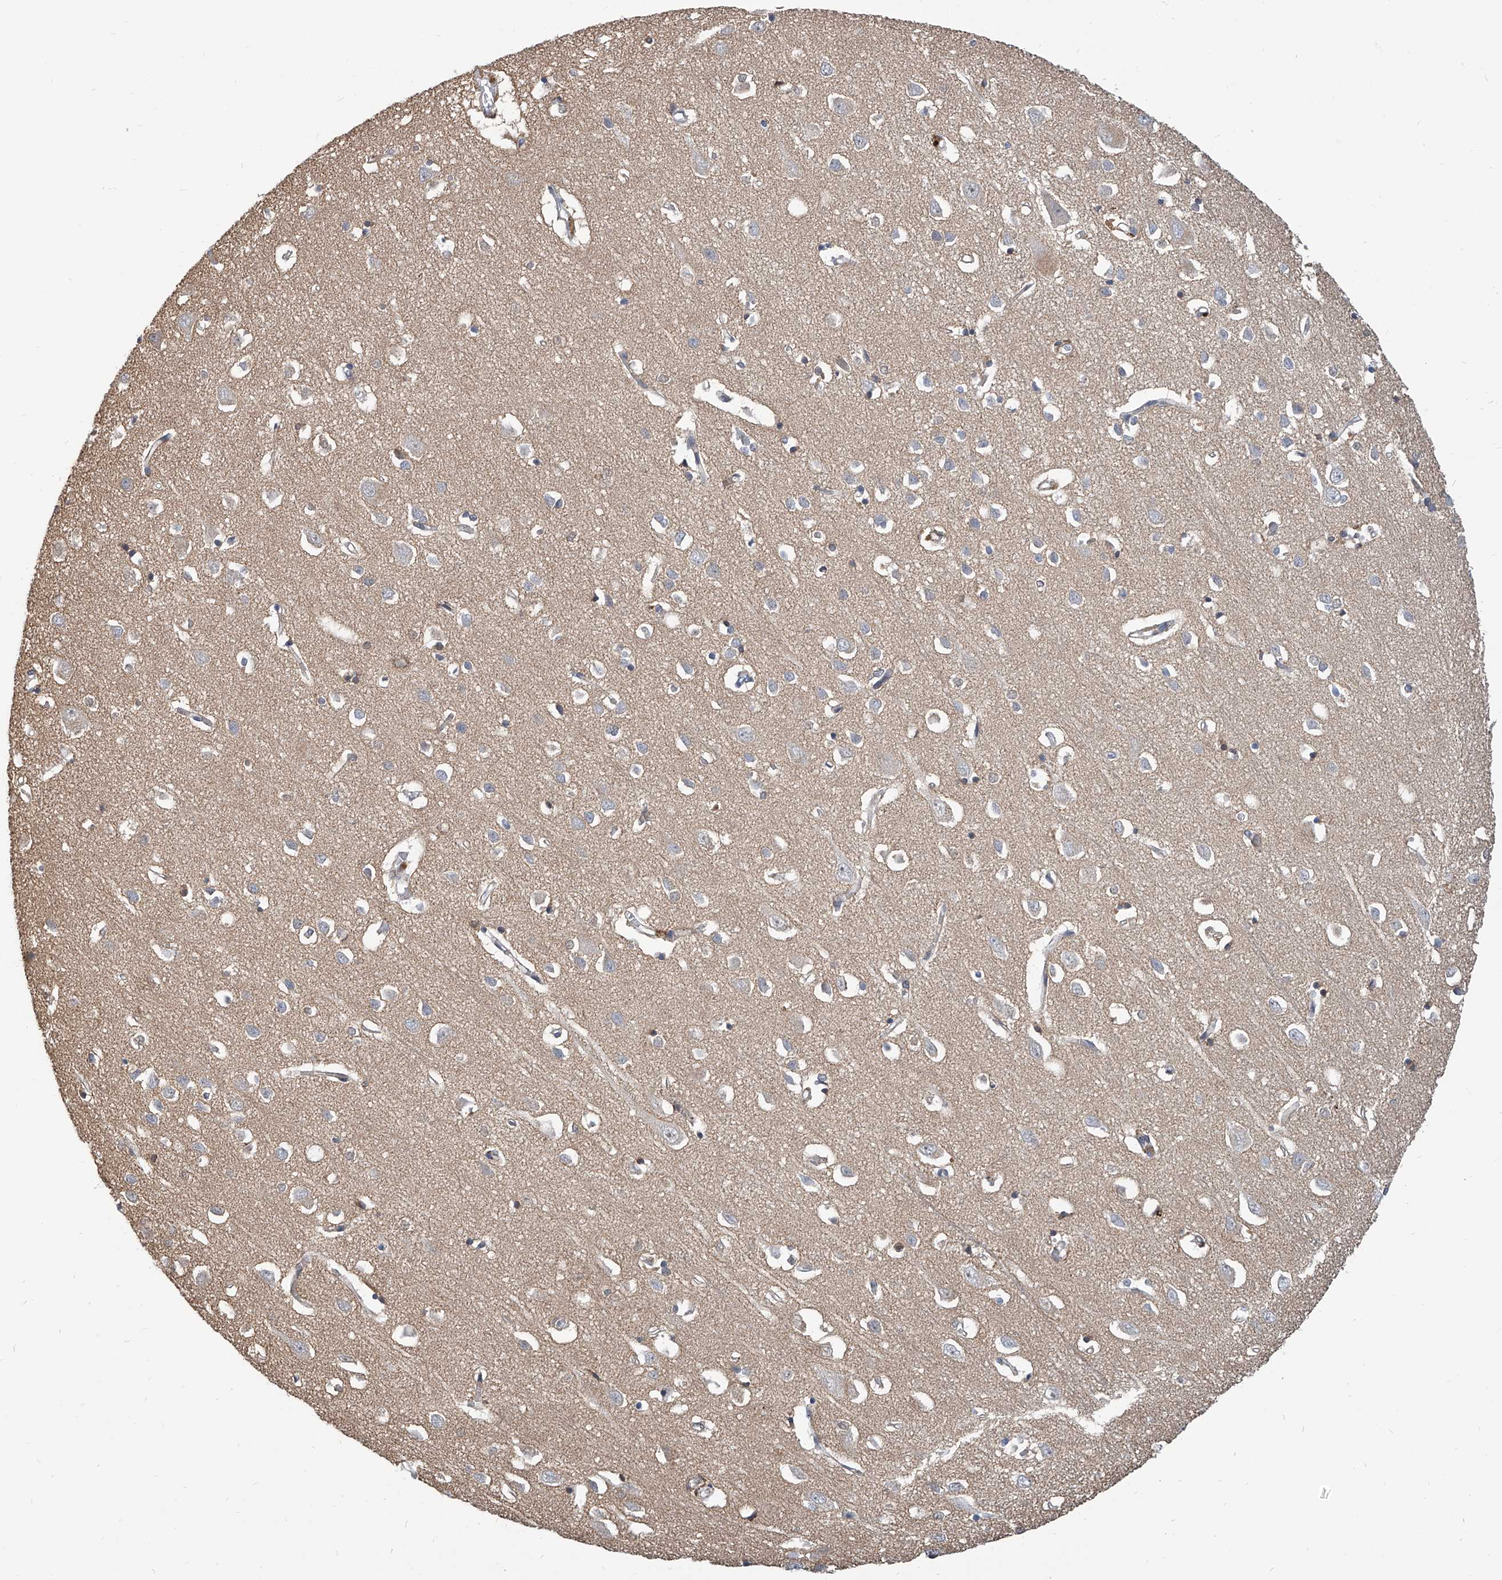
{"staining": {"intensity": "weak", "quantity": ">75%", "location": "cytoplasmic/membranous"}, "tissue": "cerebral cortex", "cell_type": "Endothelial cells", "image_type": "normal", "snomed": [{"axis": "morphology", "description": "Normal tissue, NOS"}, {"axis": "topography", "description": "Cerebral cortex"}], "caption": "Immunohistochemistry of benign cerebral cortex reveals low levels of weak cytoplasmic/membranous staining in approximately >75% of endothelial cells. The staining is performed using DAB (3,3'-diaminobenzidine) brown chromogen to label protein expression. The nuclei are counter-stained blue using hematoxylin.", "gene": "MAGEE2", "patient": {"sex": "female", "age": 64}}